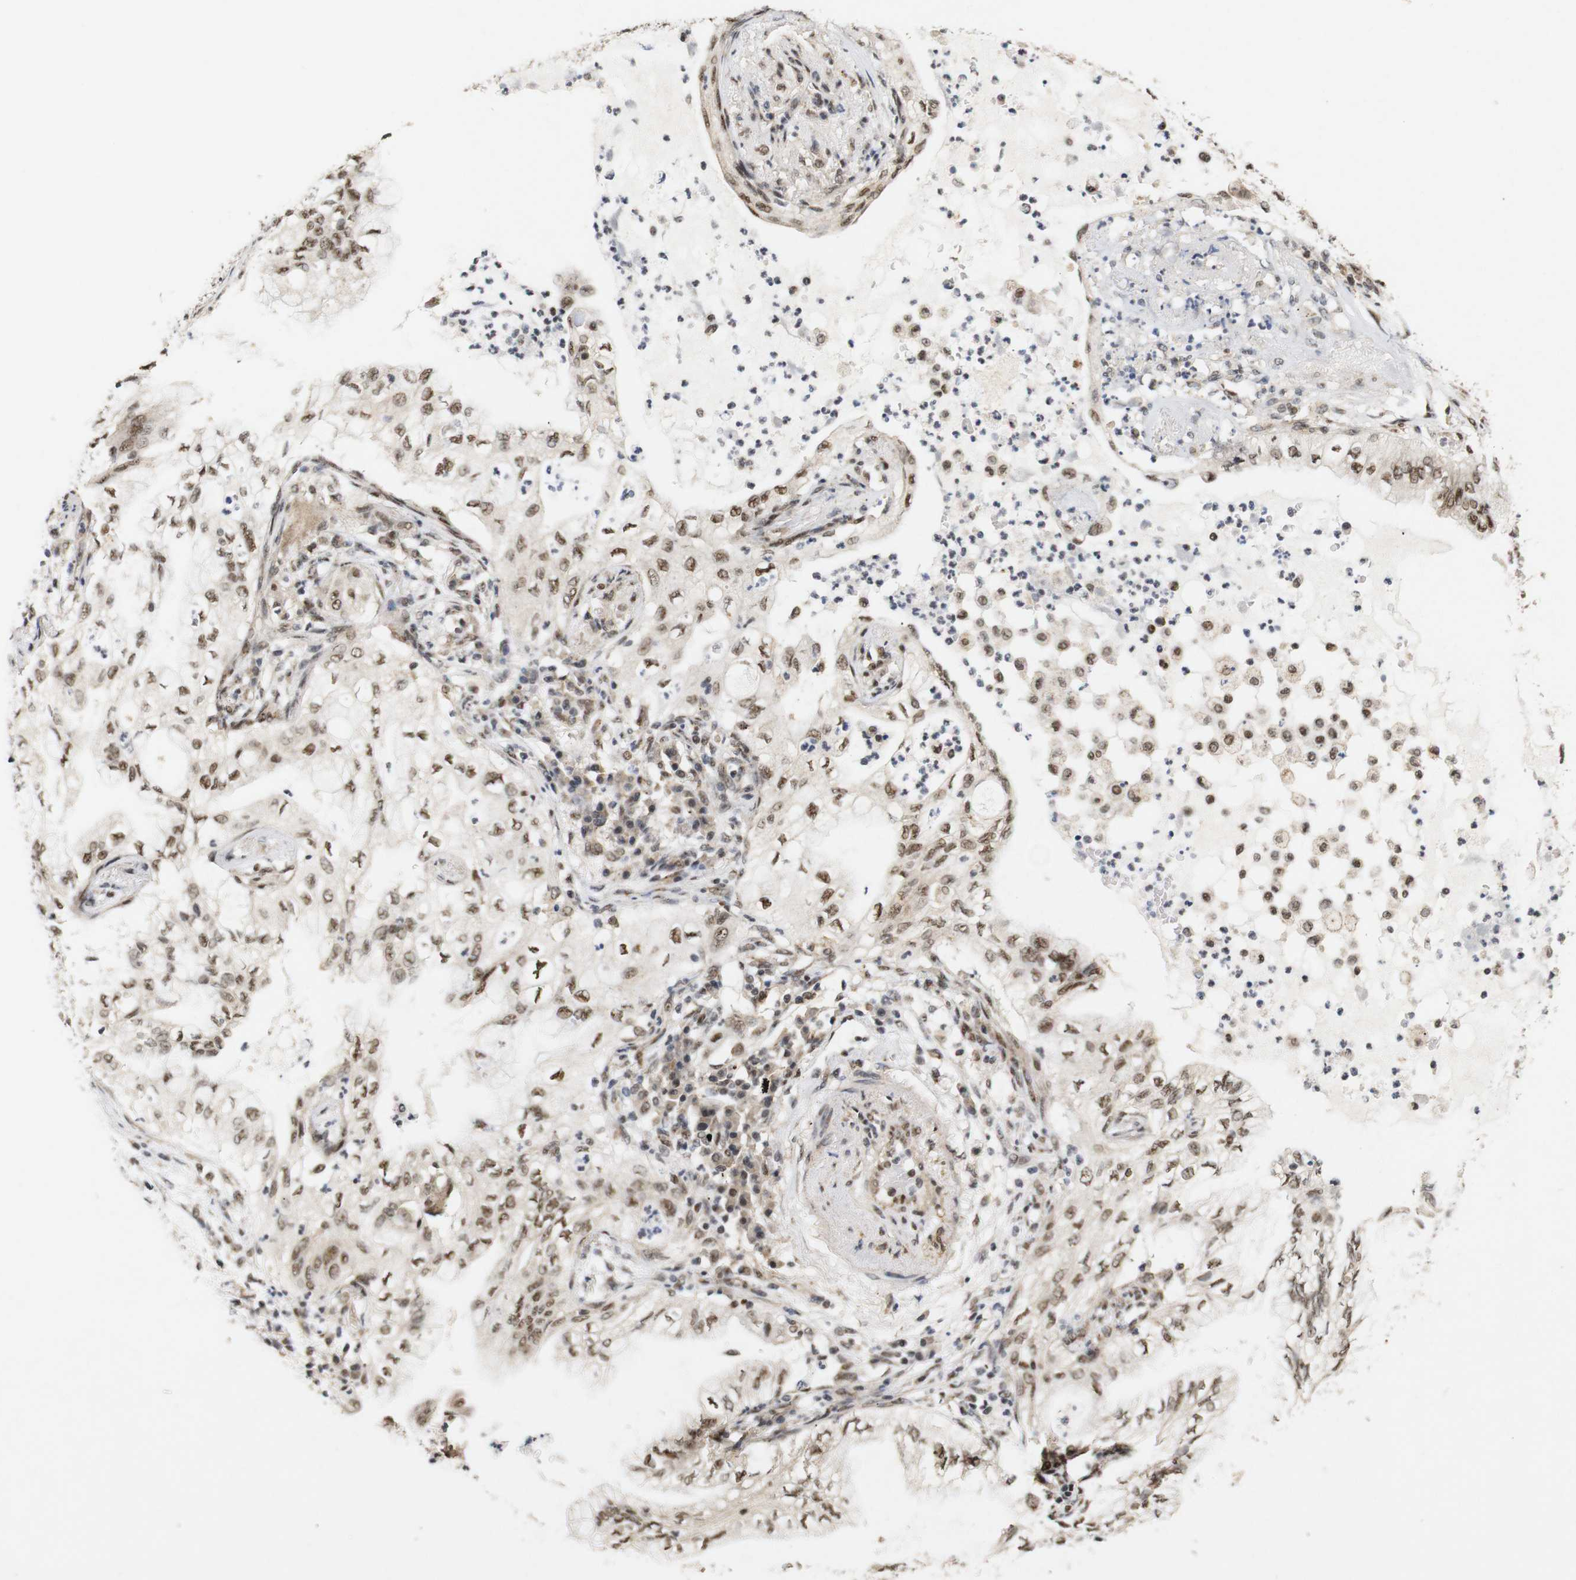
{"staining": {"intensity": "moderate", "quantity": ">75%", "location": "cytoplasmic/membranous,nuclear"}, "tissue": "lung cancer", "cell_type": "Tumor cells", "image_type": "cancer", "snomed": [{"axis": "morphology", "description": "Adenocarcinoma, NOS"}, {"axis": "topography", "description": "Lung"}], "caption": "Lung cancer (adenocarcinoma) tissue reveals moderate cytoplasmic/membranous and nuclear positivity in about >75% of tumor cells", "gene": "PYM1", "patient": {"sex": "female", "age": 70}}